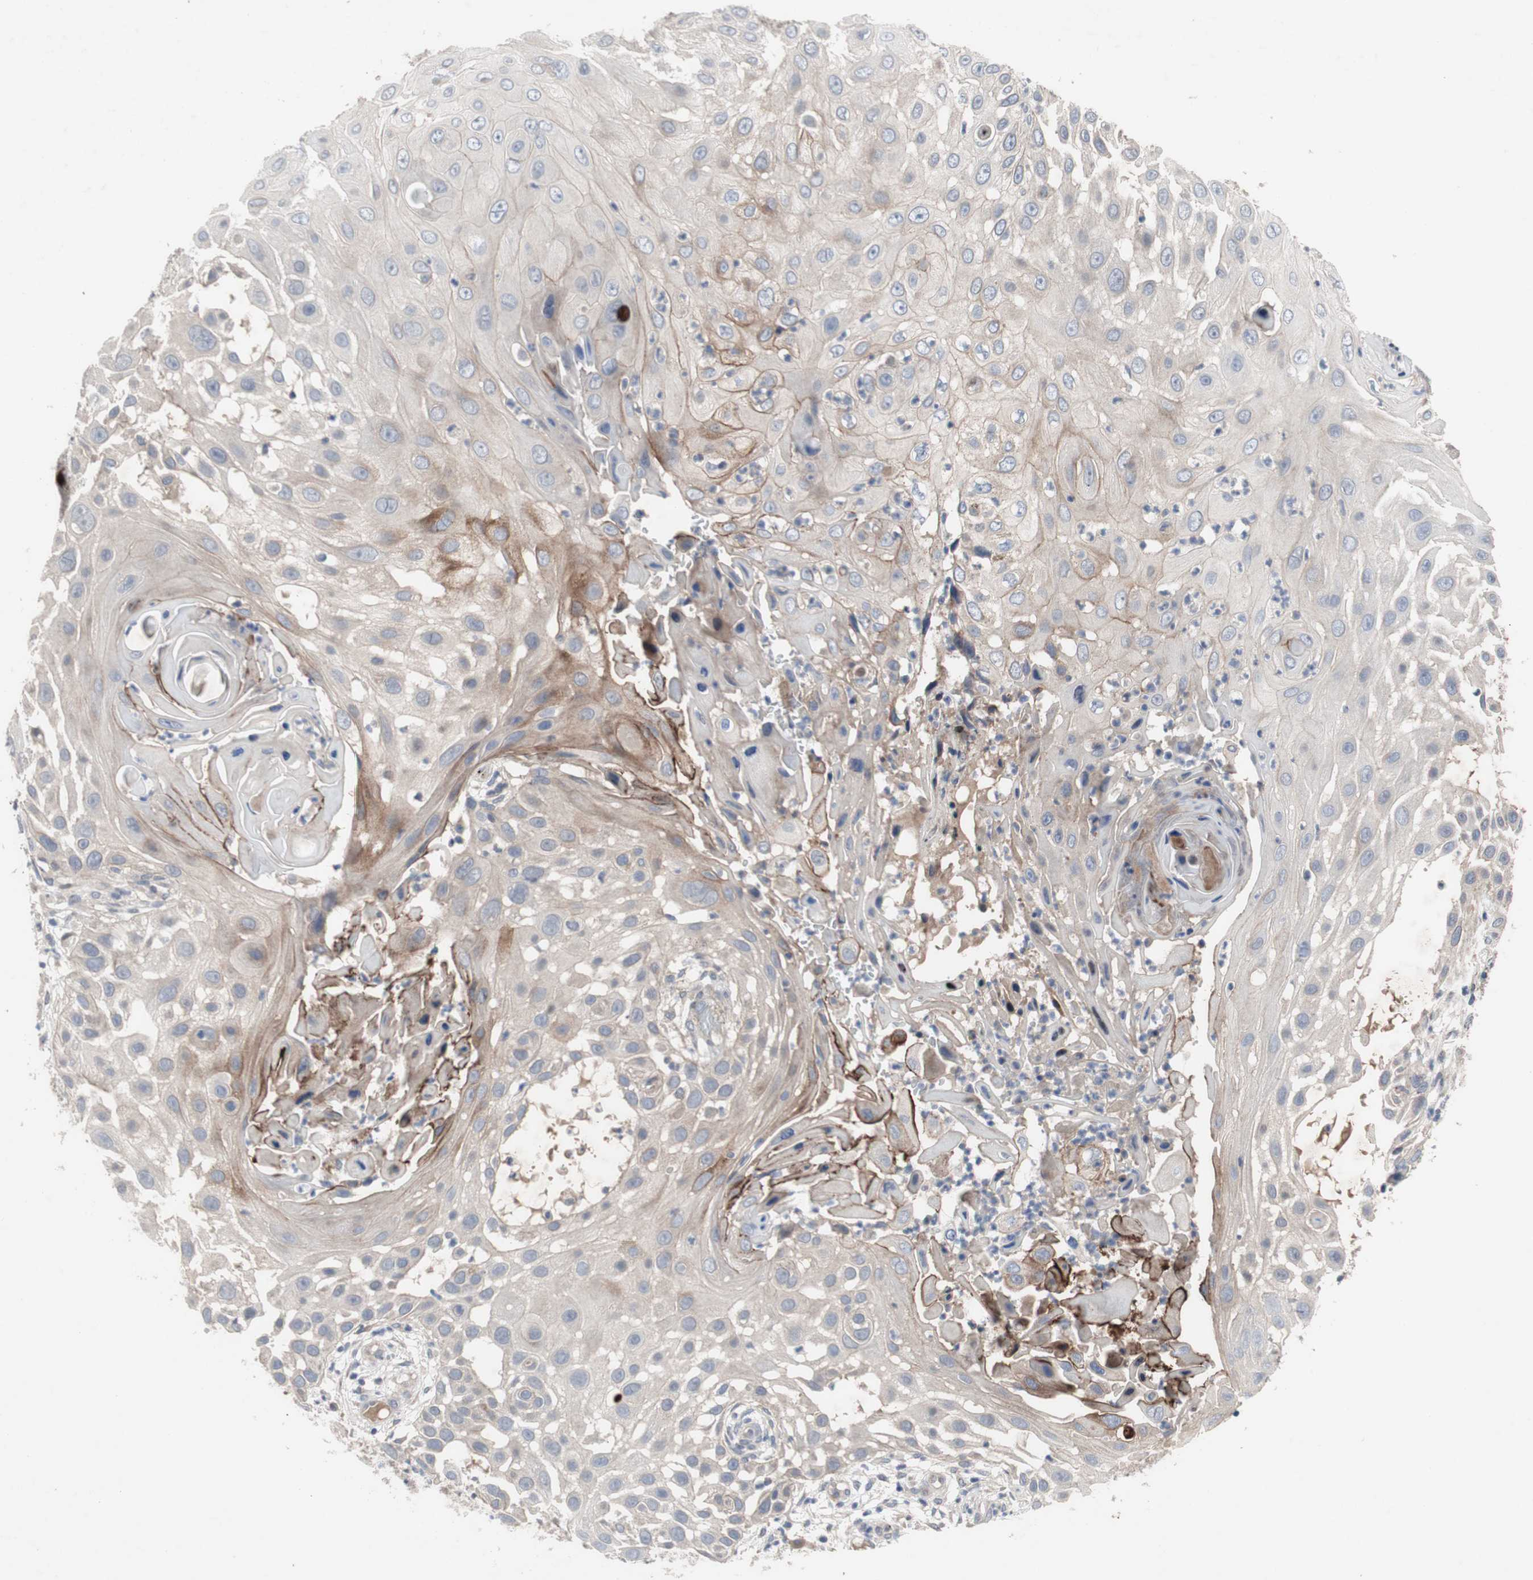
{"staining": {"intensity": "weak", "quantity": "25%-75%", "location": "cytoplasmic/membranous"}, "tissue": "skin cancer", "cell_type": "Tumor cells", "image_type": "cancer", "snomed": [{"axis": "morphology", "description": "Squamous cell carcinoma, NOS"}, {"axis": "topography", "description": "Skin"}], "caption": "Immunohistochemical staining of squamous cell carcinoma (skin) reveals low levels of weak cytoplasmic/membranous protein staining in about 25%-75% of tumor cells.", "gene": "OAZ1", "patient": {"sex": "female", "age": 44}}